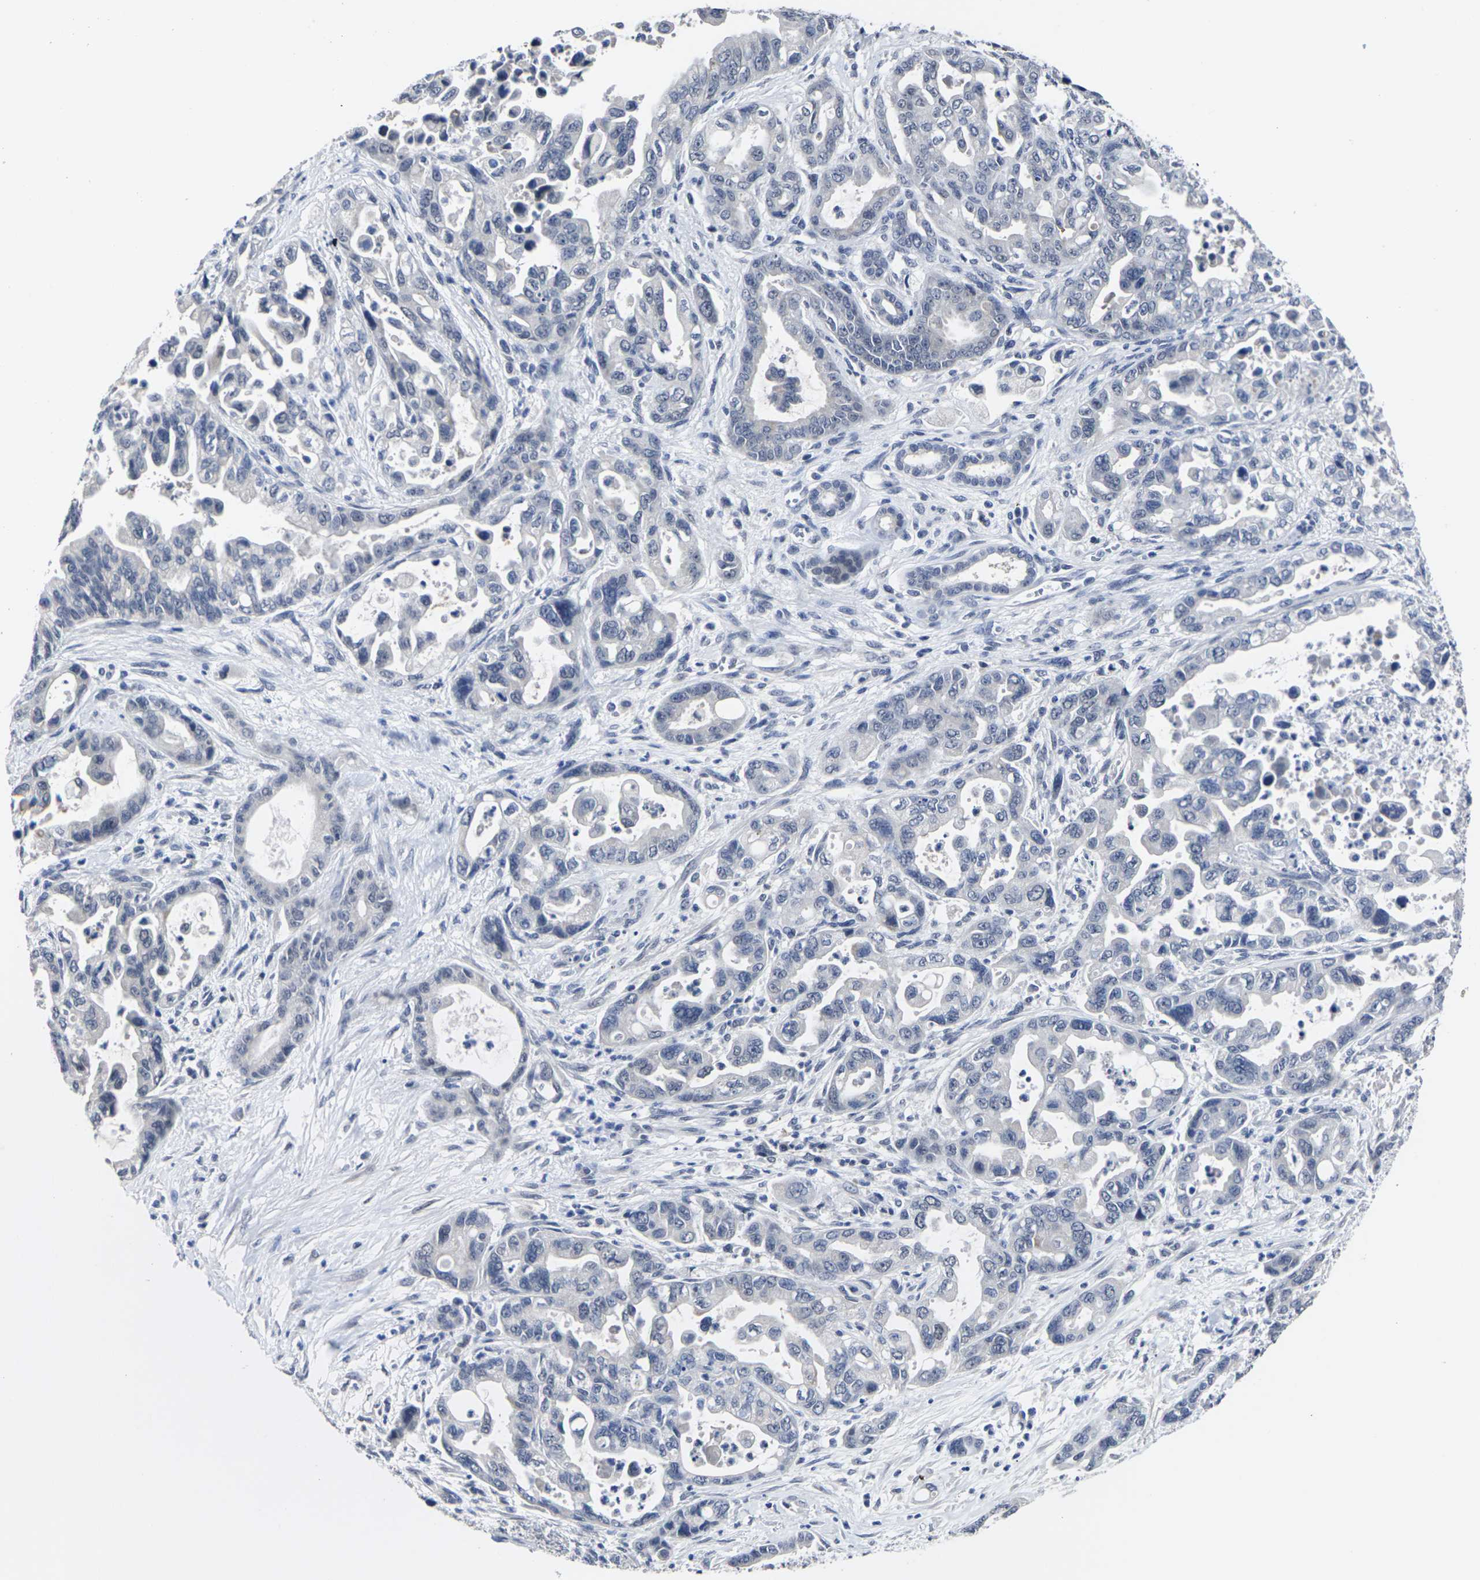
{"staining": {"intensity": "weak", "quantity": "<25%", "location": "cytoplasmic/membranous"}, "tissue": "pancreatic cancer", "cell_type": "Tumor cells", "image_type": "cancer", "snomed": [{"axis": "morphology", "description": "Adenocarcinoma, NOS"}, {"axis": "topography", "description": "Pancreas"}], "caption": "Pancreatic adenocarcinoma was stained to show a protein in brown. There is no significant expression in tumor cells.", "gene": "MSANTD4", "patient": {"sex": "male", "age": 70}}